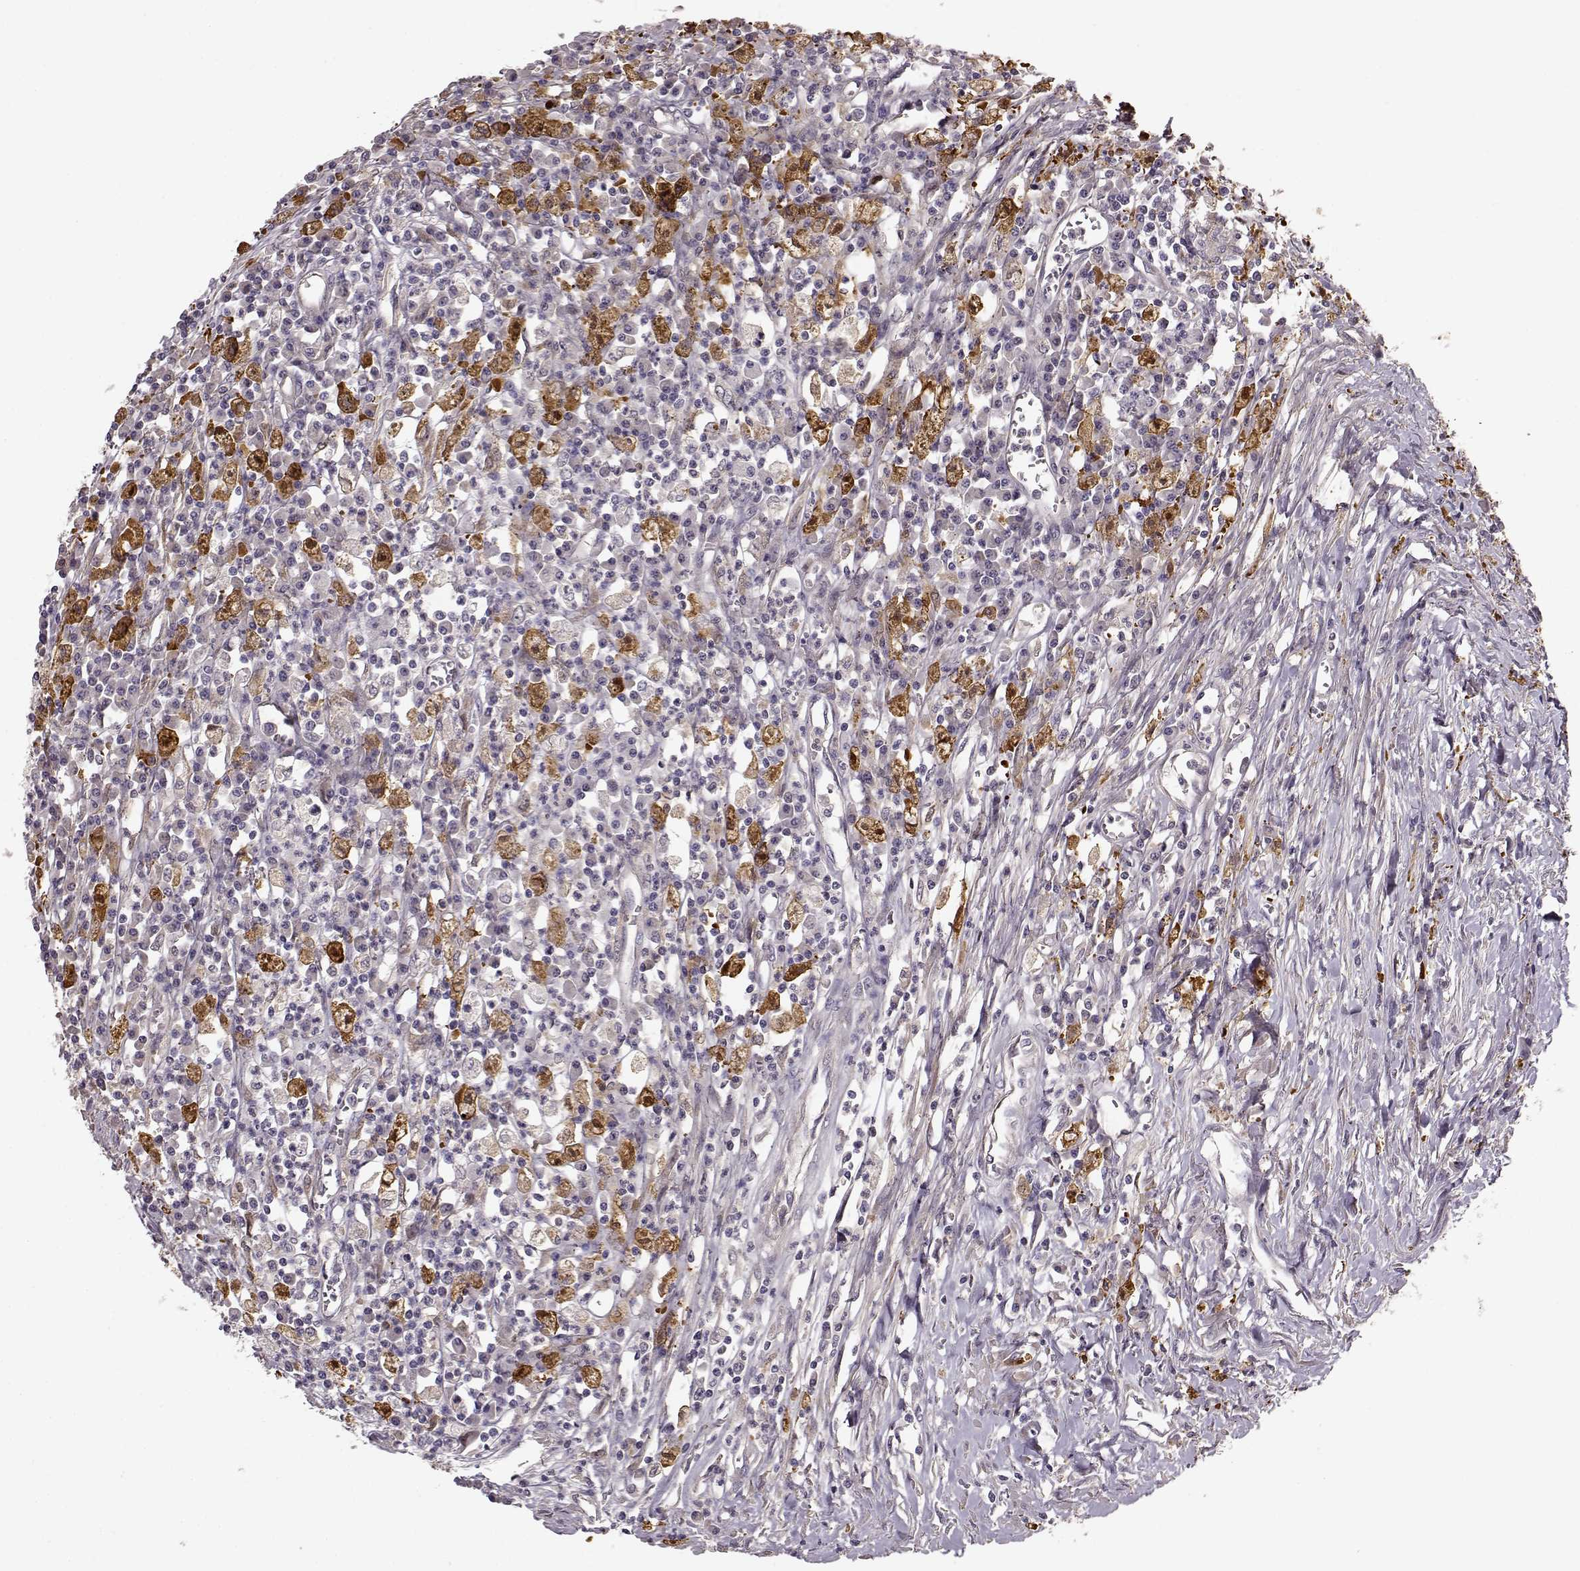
{"staining": {"intensity": "negative", "quantity": "none", "location": "none"}, "tissue": "colorectal cancer", "cell_type": "Tumor cells", "image_type": "cancer", "snomed": [{"axis": "morphology", "description": "Adenocarcinoma, NOS"}, {"axis": "topography", "description": "Rectum"}], "caption": "Immunohistochemical staining of human adenocarcinoma (colorectal) displays no significant expression in tumor cells.", "gene": "MTR", "patient": {"sex": "male", "age": 54}}